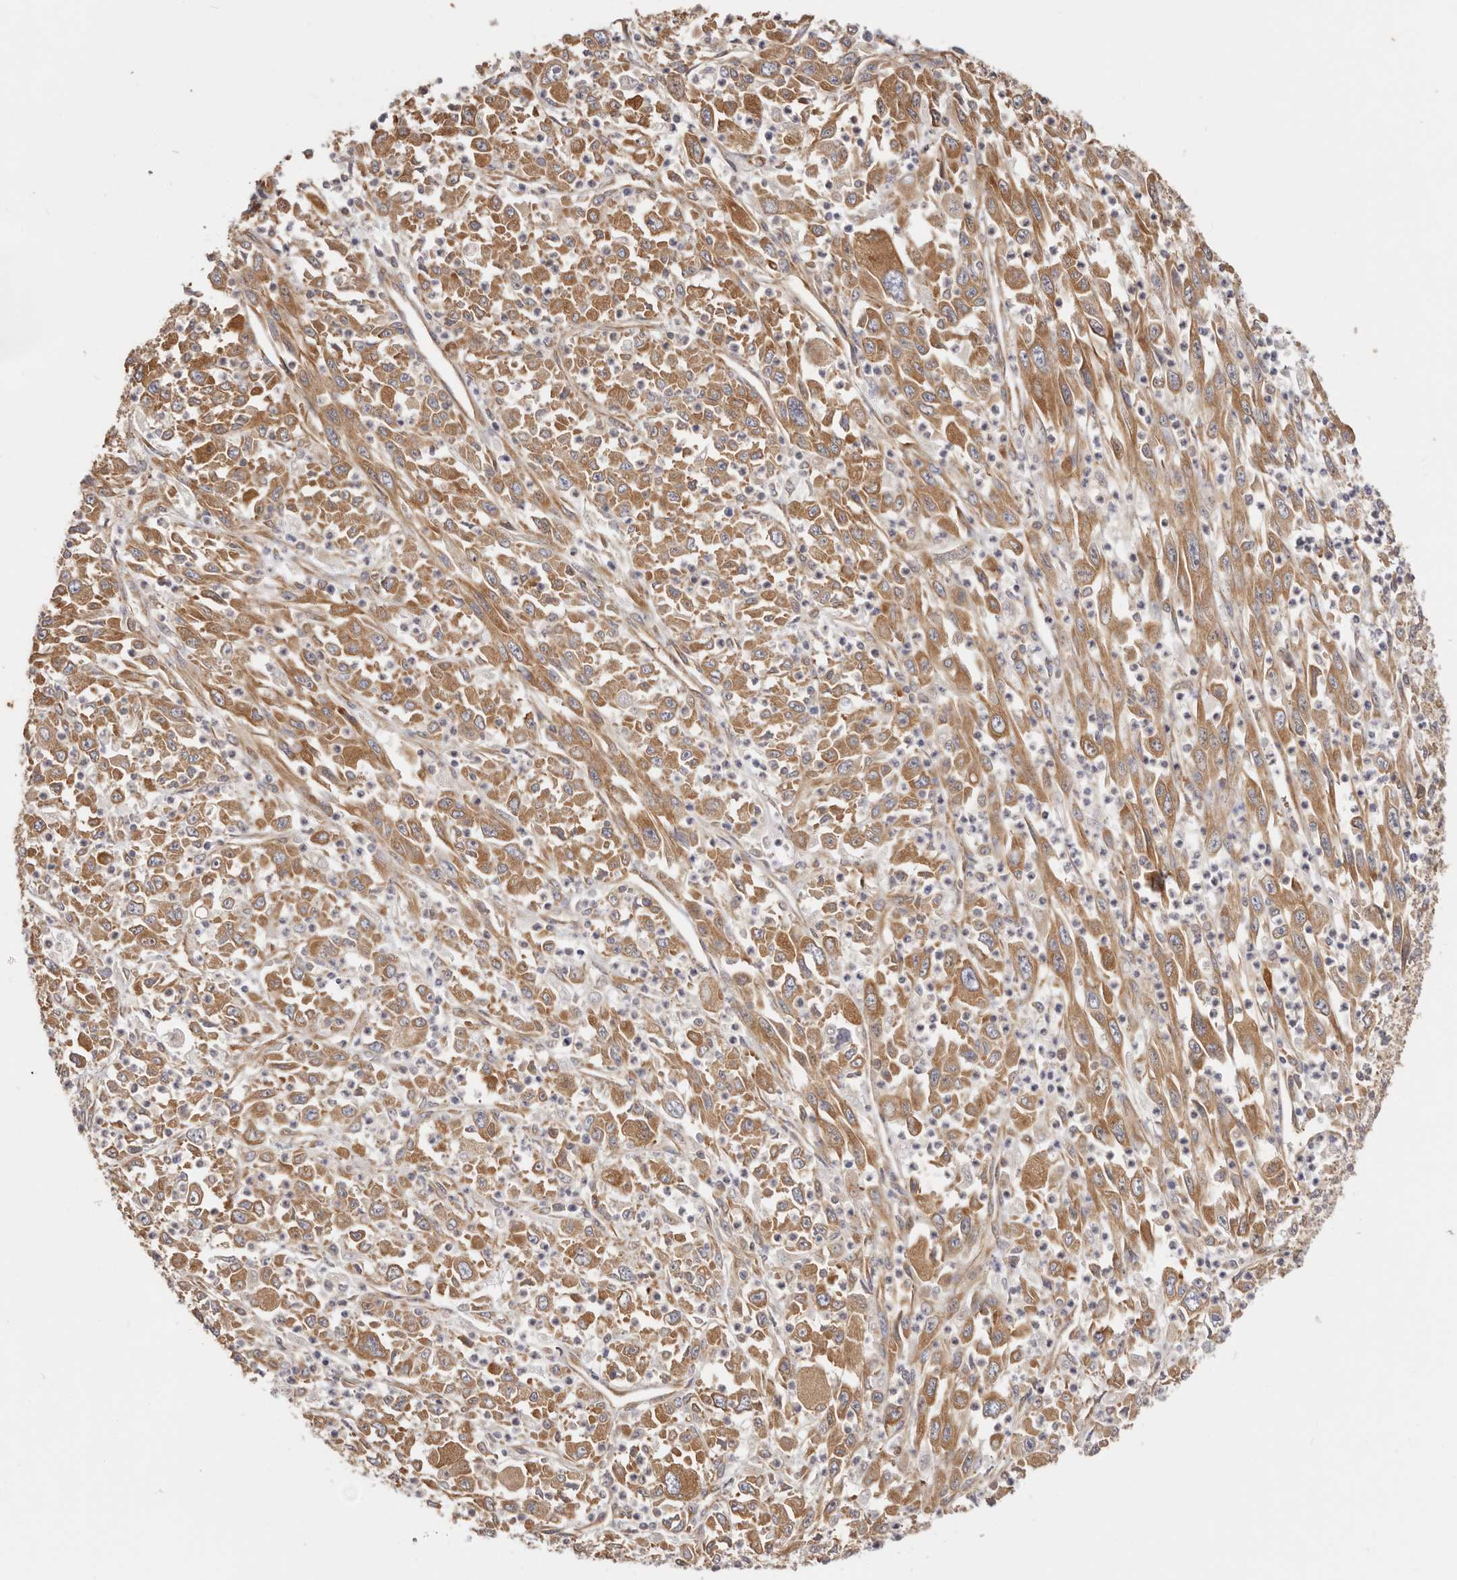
{"staining": {"intensity": "moderate", "quantity": ">75%", "location": "cytoplasmic/membranous"}, "tissue": "melanoma", "cell_type": "Tumor cells", "image_type": "cancer", "snomed": [{"axis": "morphology", "description": "Malignant melanoma, Metastatic site"}, {"axis": "topography", "description": "Skin"}], "caption": "An image showing moderate cytoplasmic/membranous expression in approximately >75% of tumor cells in melanoma, as visualized by brown immunohistochemical staining.", "gene": "EPRS1", "patient": {"sex": "female", "age": 56}}